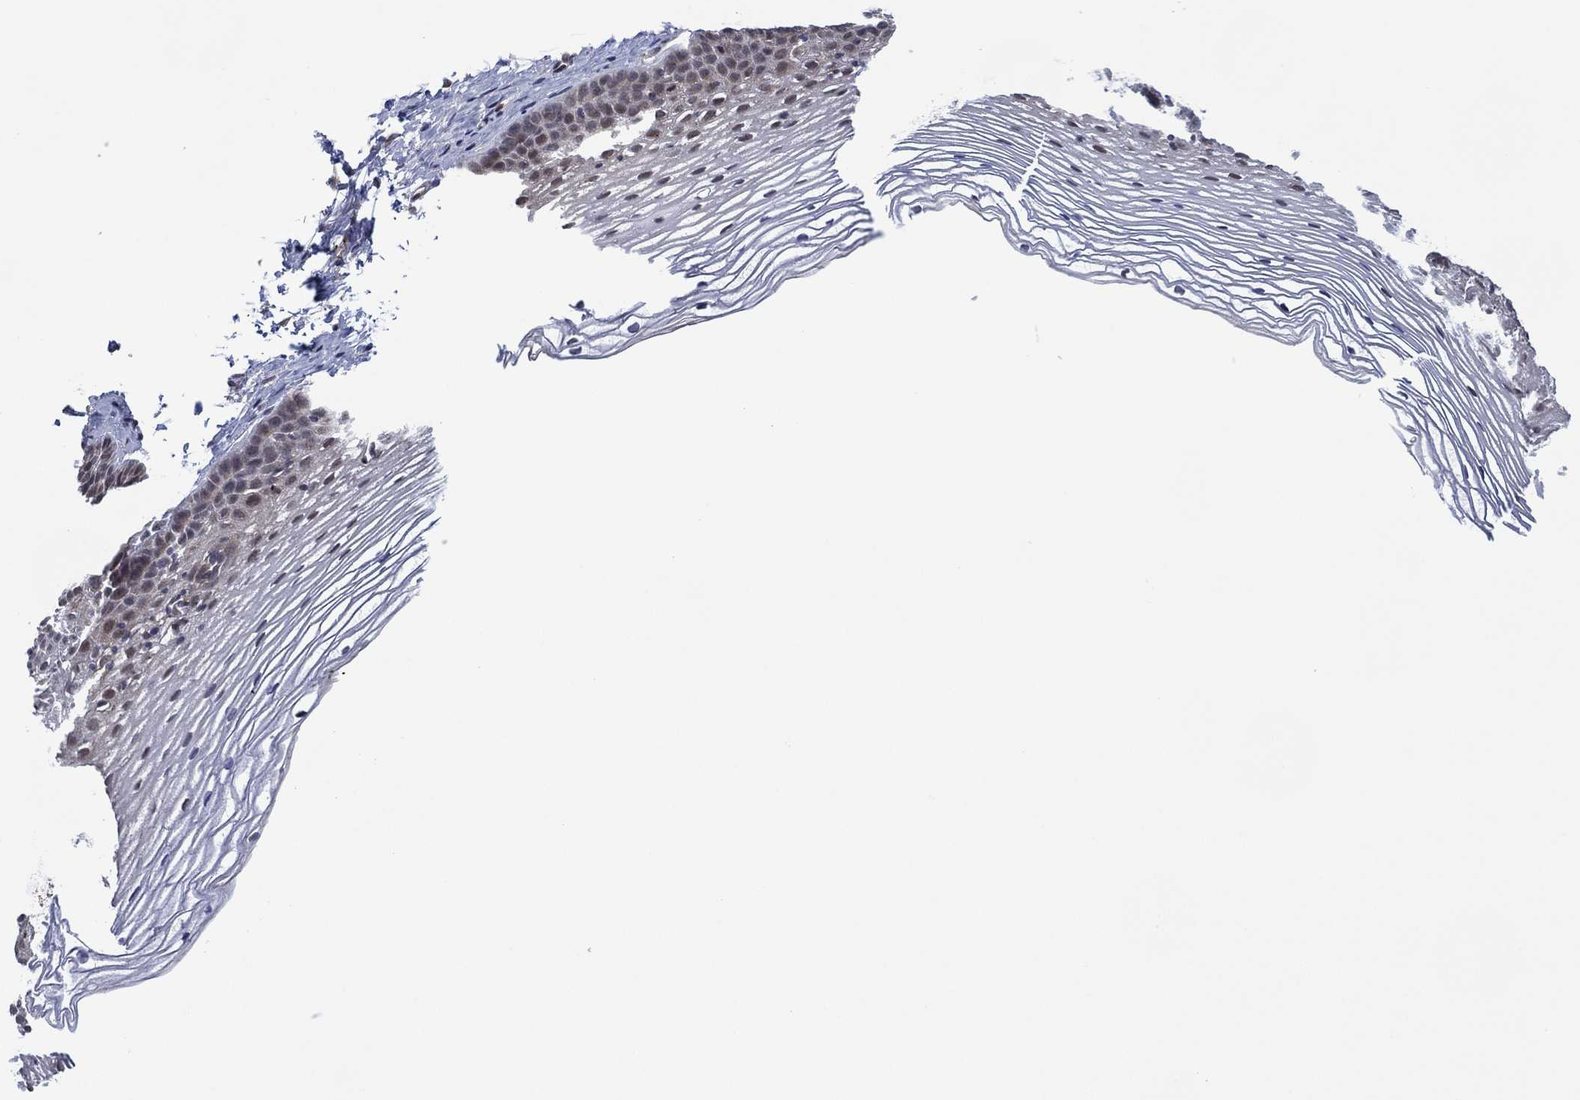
{"staining": {"intensity": "weak", "quantity": "25%-75%", "location": "nuclear"}, "tissue": "cervix", "cell_type": "Squamous epithelial cells", "image_type": "normal", "snomed": [{"axis": "morphology", "description": "Normal tissue, NOS"}, {"axis": "topography", "description": "Cervix"}], "caption": "Immunohistochemistry (IHC) of benign cervix demonstrates low levels of weak nuclear expression in about 25%-75% of squamous epithelial cells.", "gene": "DPP4", "patient": {"sex": "female", "age": 39}}